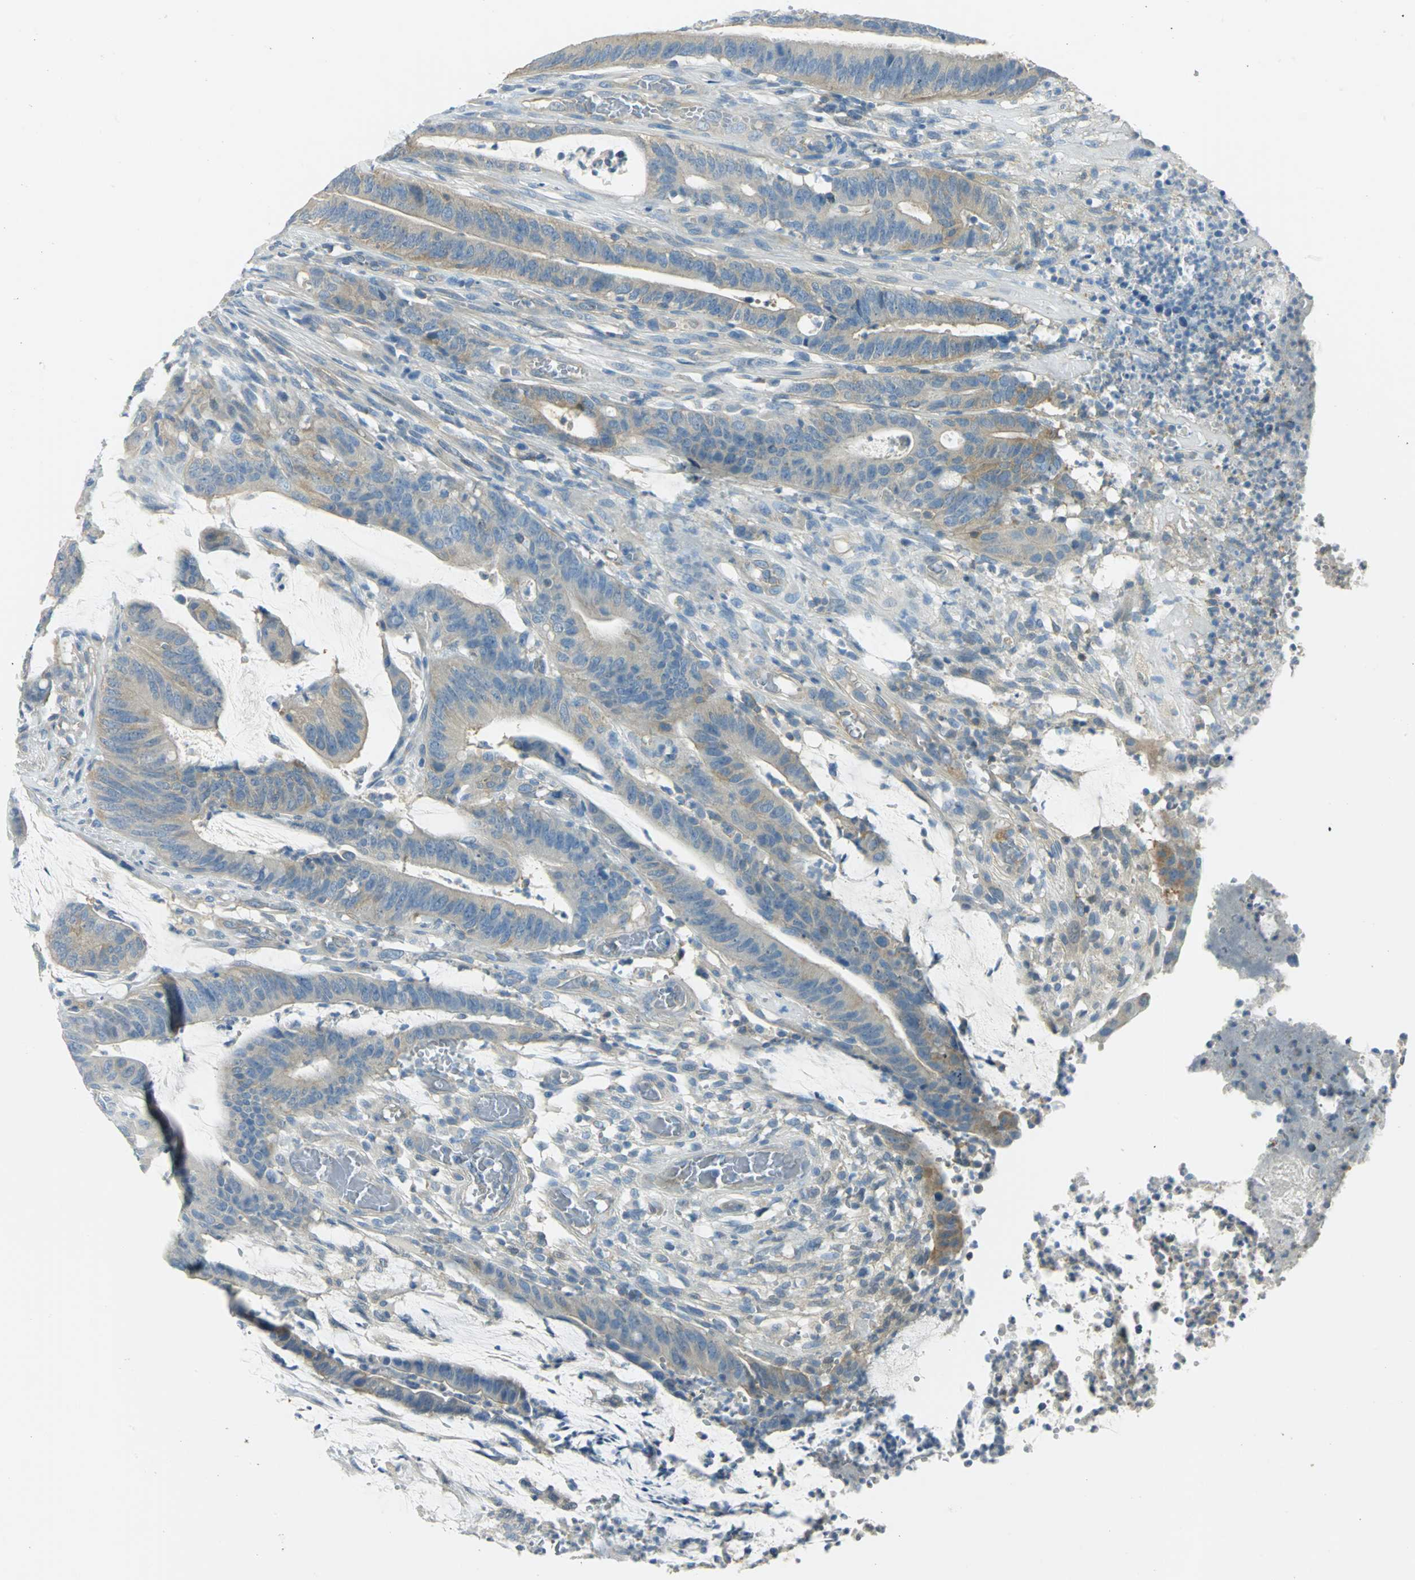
{"staining": {"intensity": "weak", "quantity": ">75%", "location": "cytoplasmic/membranous"}, "tissue": "colorectal cancer", "cell_type": "Tumor cells", "image_type": "cancer", "snomed": [{"axis": "morphology", "description": "Adenocarcinoma, NOS"}, {"axis": "topography", "description": "Rectum"}], "caption": "Approximately >75% of tumor cells in human colorectal adenocarcinoma exhibit weak cytoplasmic/membranous protein staining as visualized by brown immunohistochemical staining.", "gene": "TSC22D2", "patient": {"sex": "female", "age": 66}}